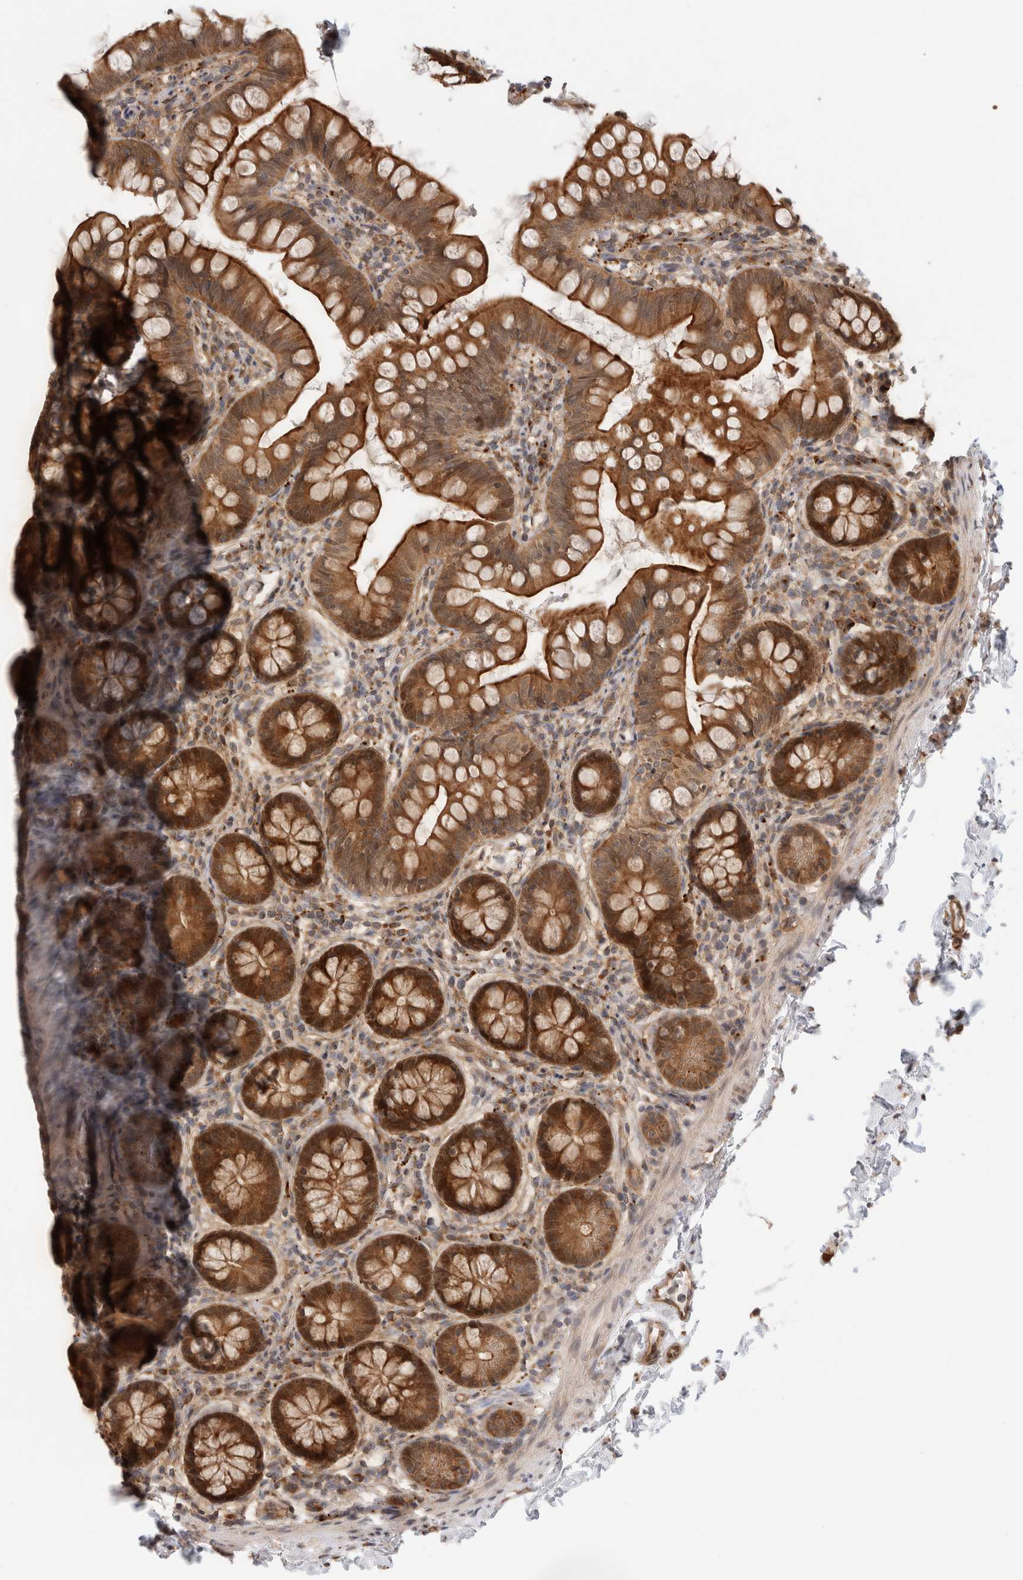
{"staining": {"intensity": "strong", "quantity": ">75%", "location": "cytoplasmic/membranous"}, "tissue": "small intestine", "cell_type": "Glandular cells", "image_type": "normal", "snomed": [{"axis": "morphology", "description": "Normal tissue, NOS"}, {"axis": "topography", "description": "Small intestine"}], "caption": "Immunohistochemical staining of benign human small intestine shows strong cytoplasmic/membranous protein positivity in about >75% of glandular cells.", "gene": "ACTL9", "patient": {"sex": "male", "age": 7}}